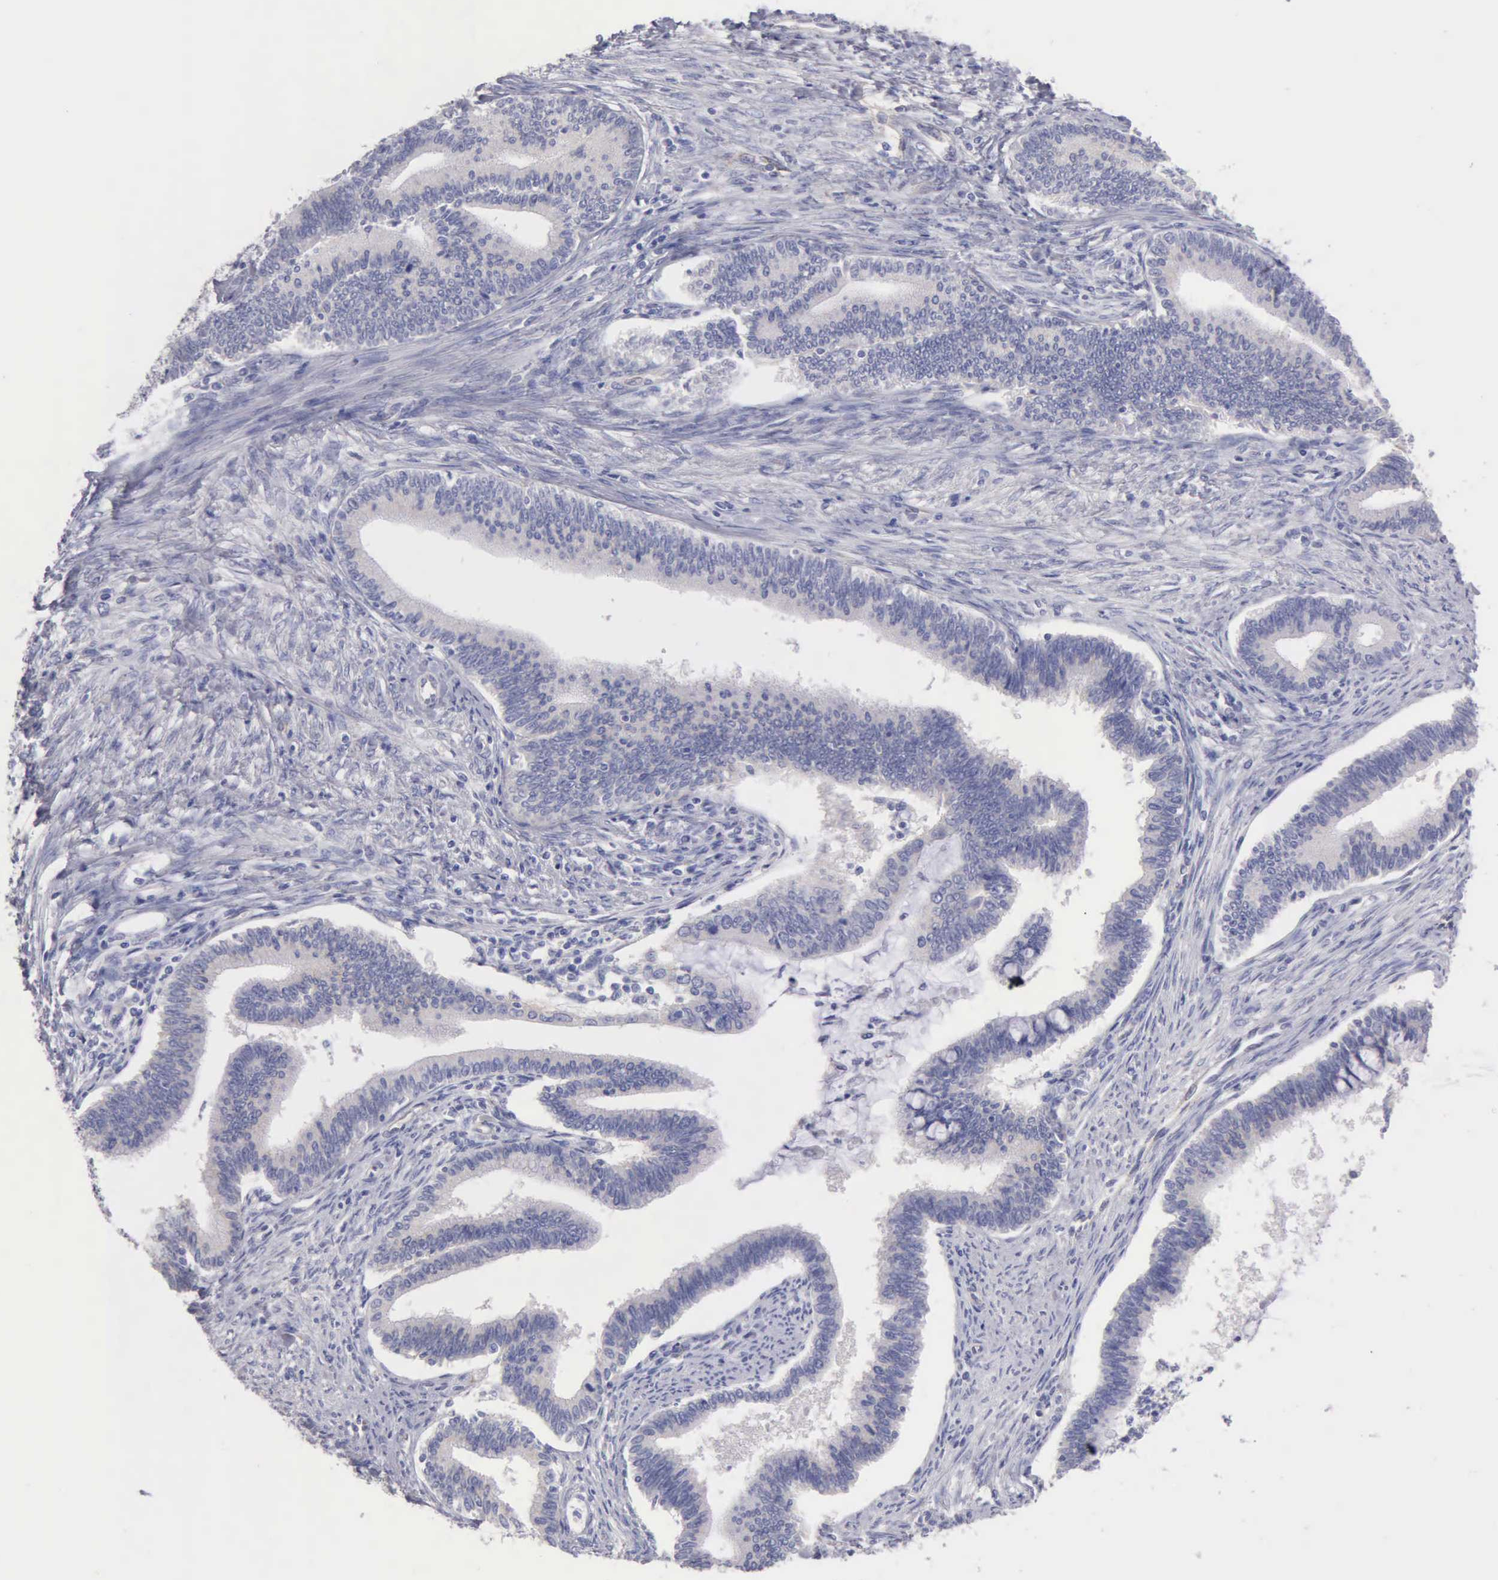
{"staining": {"intensity": "negative", "quantity": "none", "location": "none"}, "tissue": "cervical cancer", "cell_type": "Tumor cells", "image_type": "cancer", "snomed": [{"axis": "morphology", "description": "Adenocarcinoma, NOS"}, {"axis": "topography", "description": "Cervix"}], "caption": "Adenocarcinoma (cervical) was stained to show a protein in brown. There is no significant staining in tumor cells. The staining was performed using DAB (3,3'-diaminobenzidine) to visualize the protein expression in brown, while the nuclei were stained in blue with hematoxylin (Magnification: 20x).", "gene": "APP", "patient": {"sex": "female", "age": 36}}